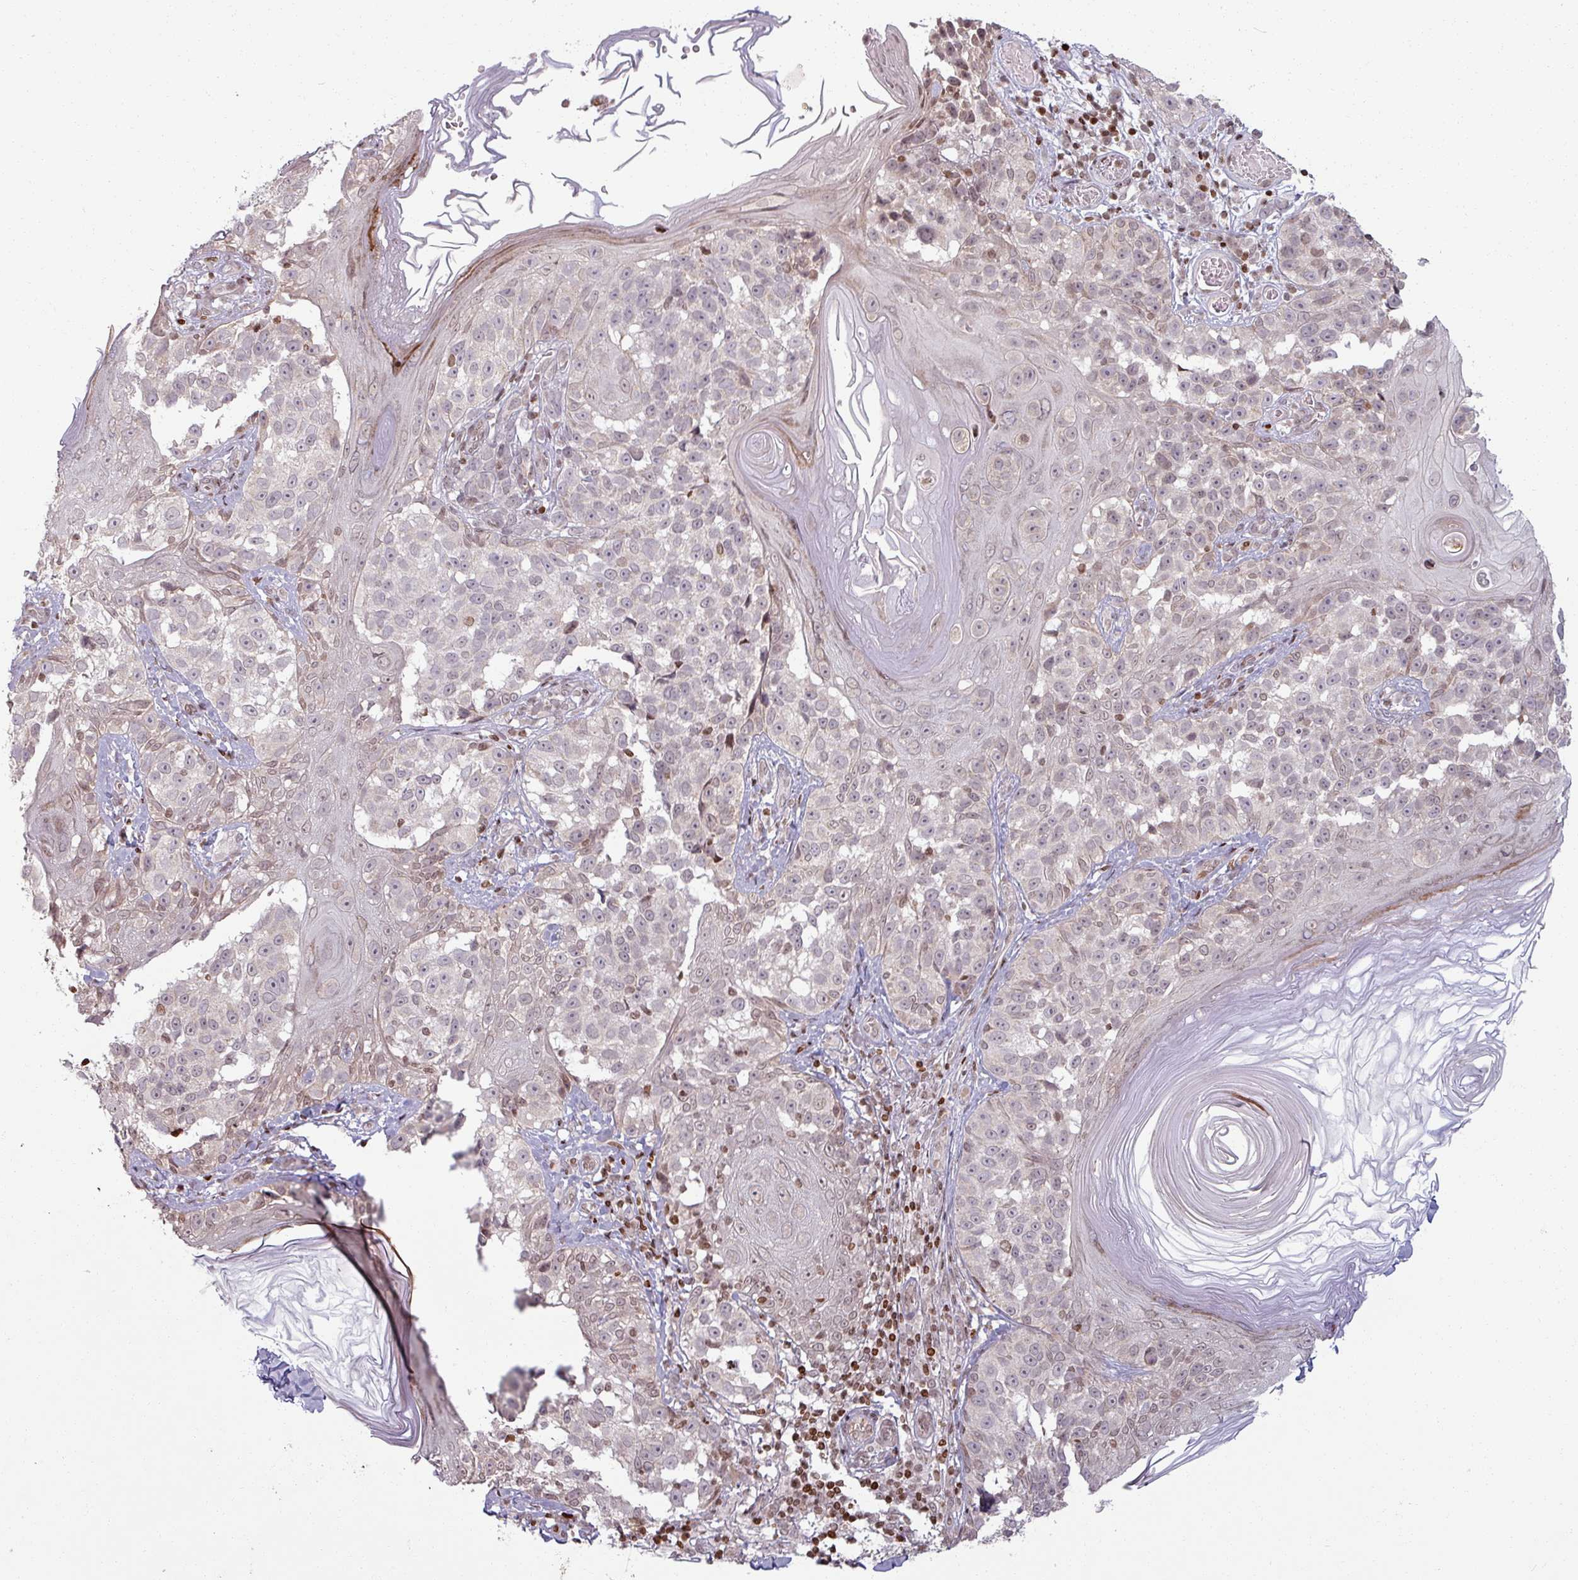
{"staining": {"intensity": "weak", "quantity": "<25%", "location": "nuclear"}, "tissue": "melanoma", "cell_type": "Tumor cells", "image_type": "cancer", "snomed": [{"axis": "morphology", "description": "Malignant melanoma, NOS"}, {"axis": "topography", "description": "Skin"}], "caption": "The image shows no staining of tumor cells in melanoma.", "gene": "NCOR1", "patient": {"sex": "male", "age": 73}}